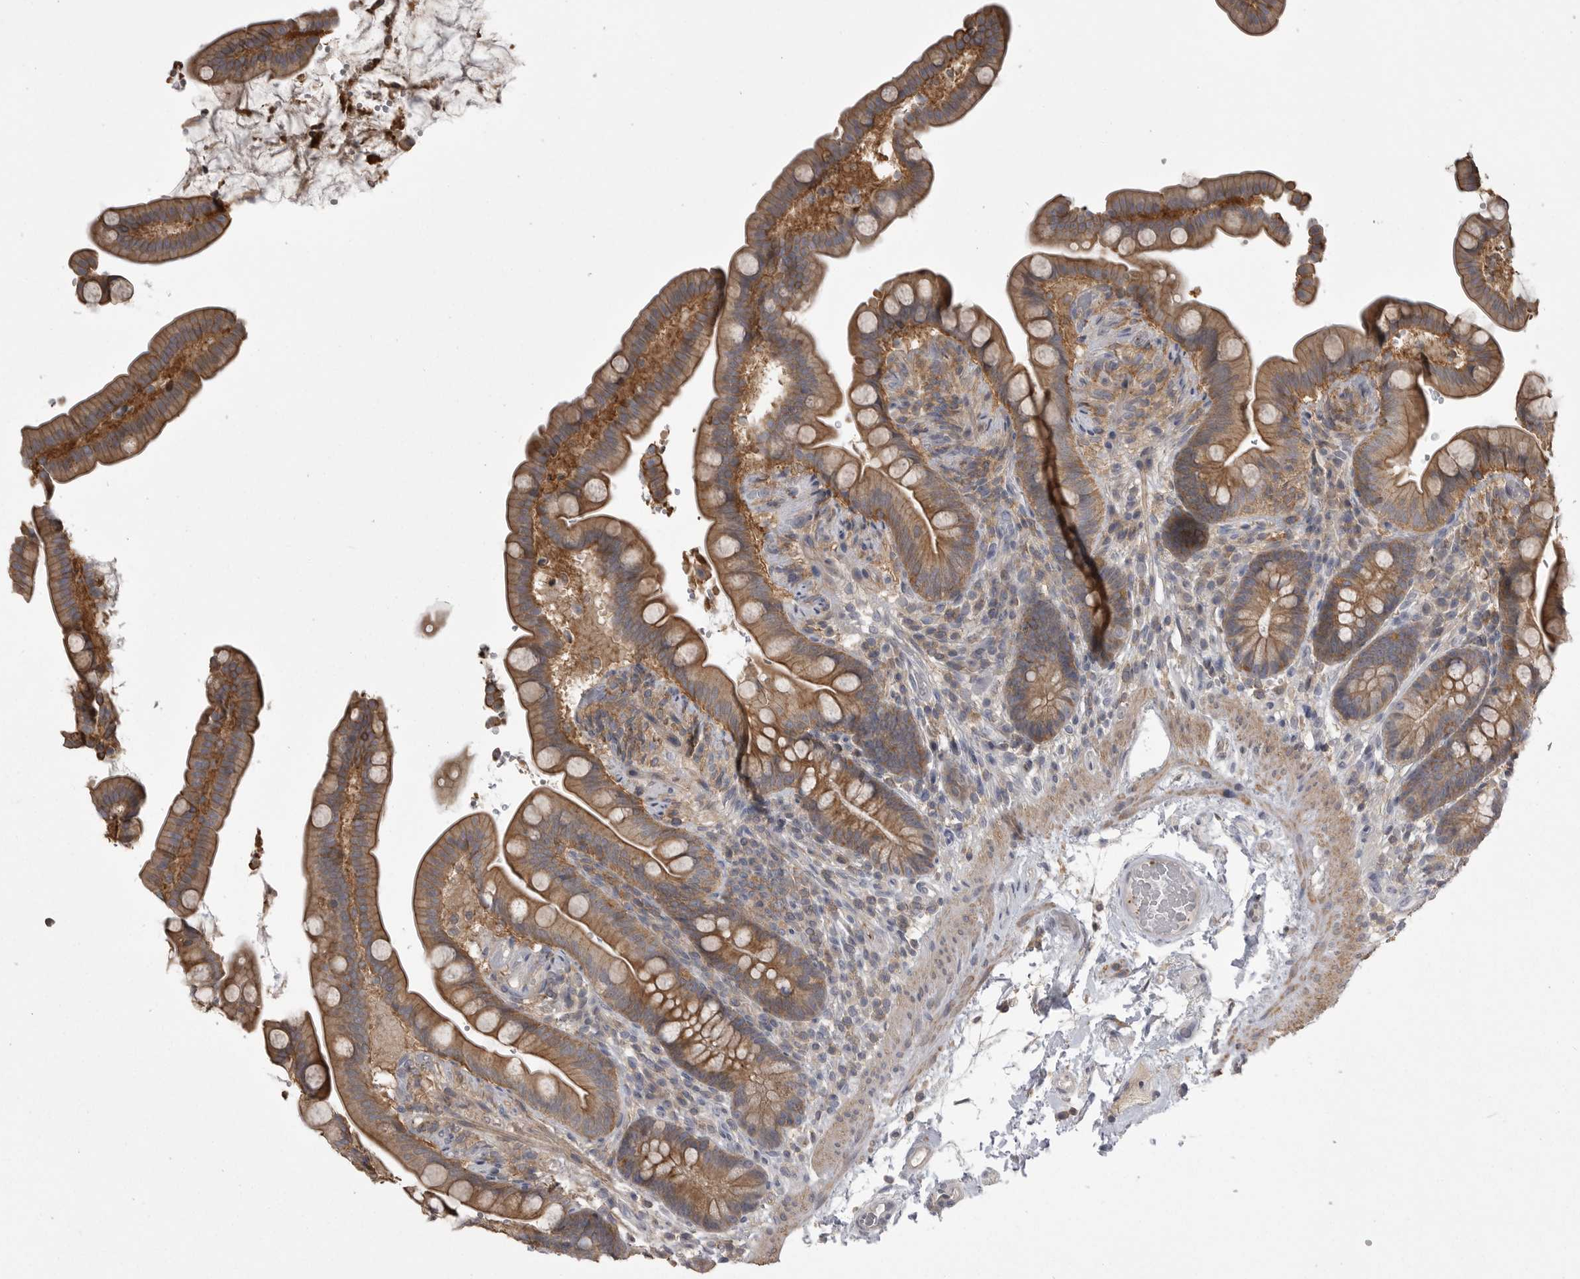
{"staining": {"intensity": "negative", "quantity": "none", "location": "none"}, "tissue": "colon", "cell_type": "Endothelial cells", "image_type": "normal", "snomed": [{"axis": "morphology", "description": "Normal tissue, NOS"}, {"axis": "topography", "description": "Smooth muscle"}, {"axis": "topography", "description": "Colon"}], "caption": "Immunohistochemistry (IHC) histopathology image of benign colon: colon stained with DAB shows no significant protein staining in endothelial cells. (Stains: DAB immunohistochemistry (IHC) with hematoxylin counter stain, Microscopy: brightfield microscopy at high magnification).", "gene": "CMTM6", "patient": {"sex": "male", "age": 73}}